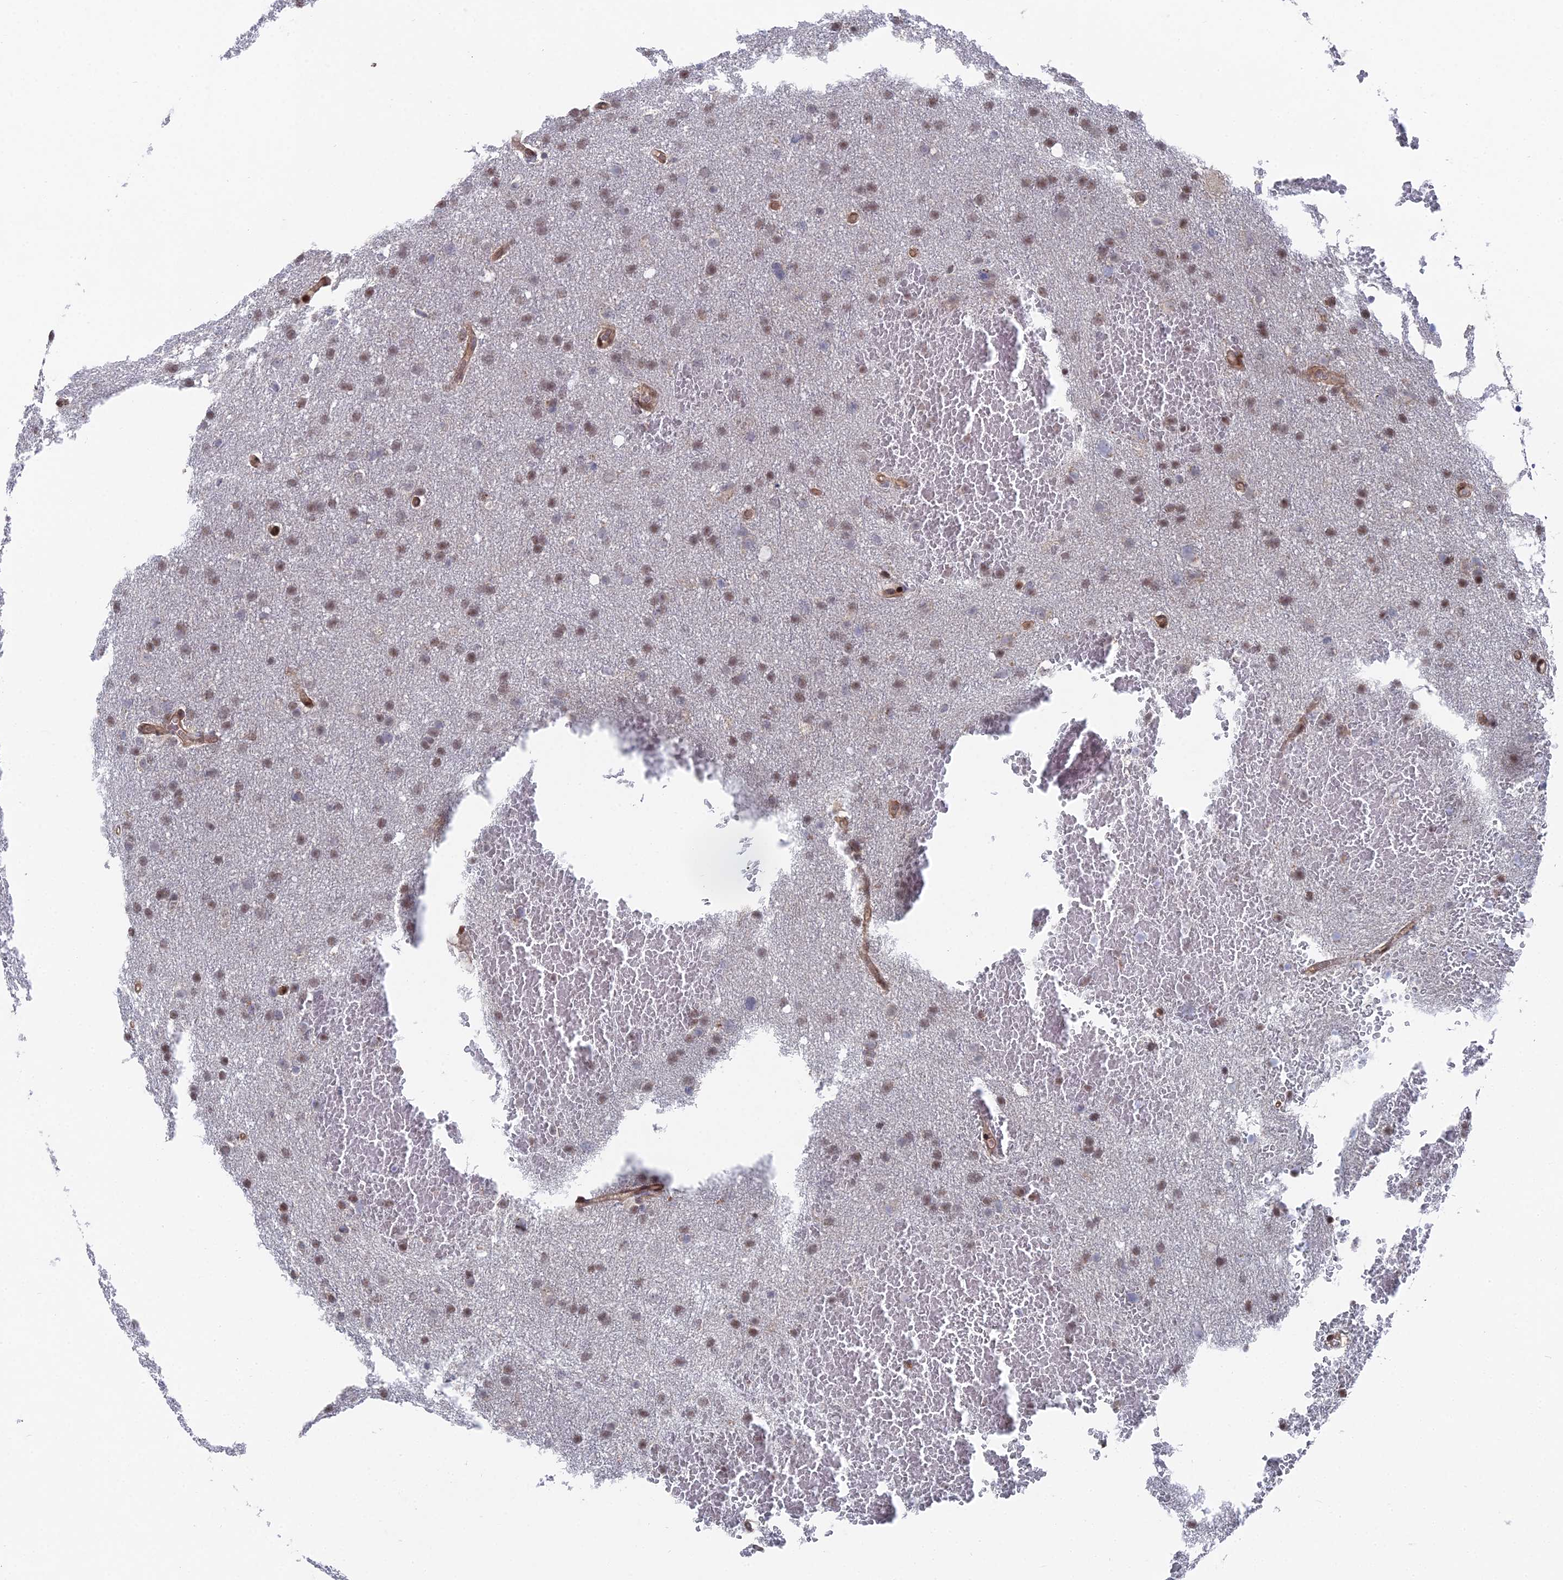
{"staining": {"intensity": "weak", "quantity": ">75%", "location": "nuclear"}, "tissue": "glioma", "cell_type": "Tumor cells", "image_type": "cancer", "snomed": [{"axis": "morphology", "description": "Glioma, malignant, High grade"}, {"axis": "topography", "description": "Cerebral cortex"}], "caption": "A brown stain highlights weak nuclear positivity of a protein in human glioma tumor cells.", "gene": "UNC5D", "patient": {"sex": "female", "age": 36}}